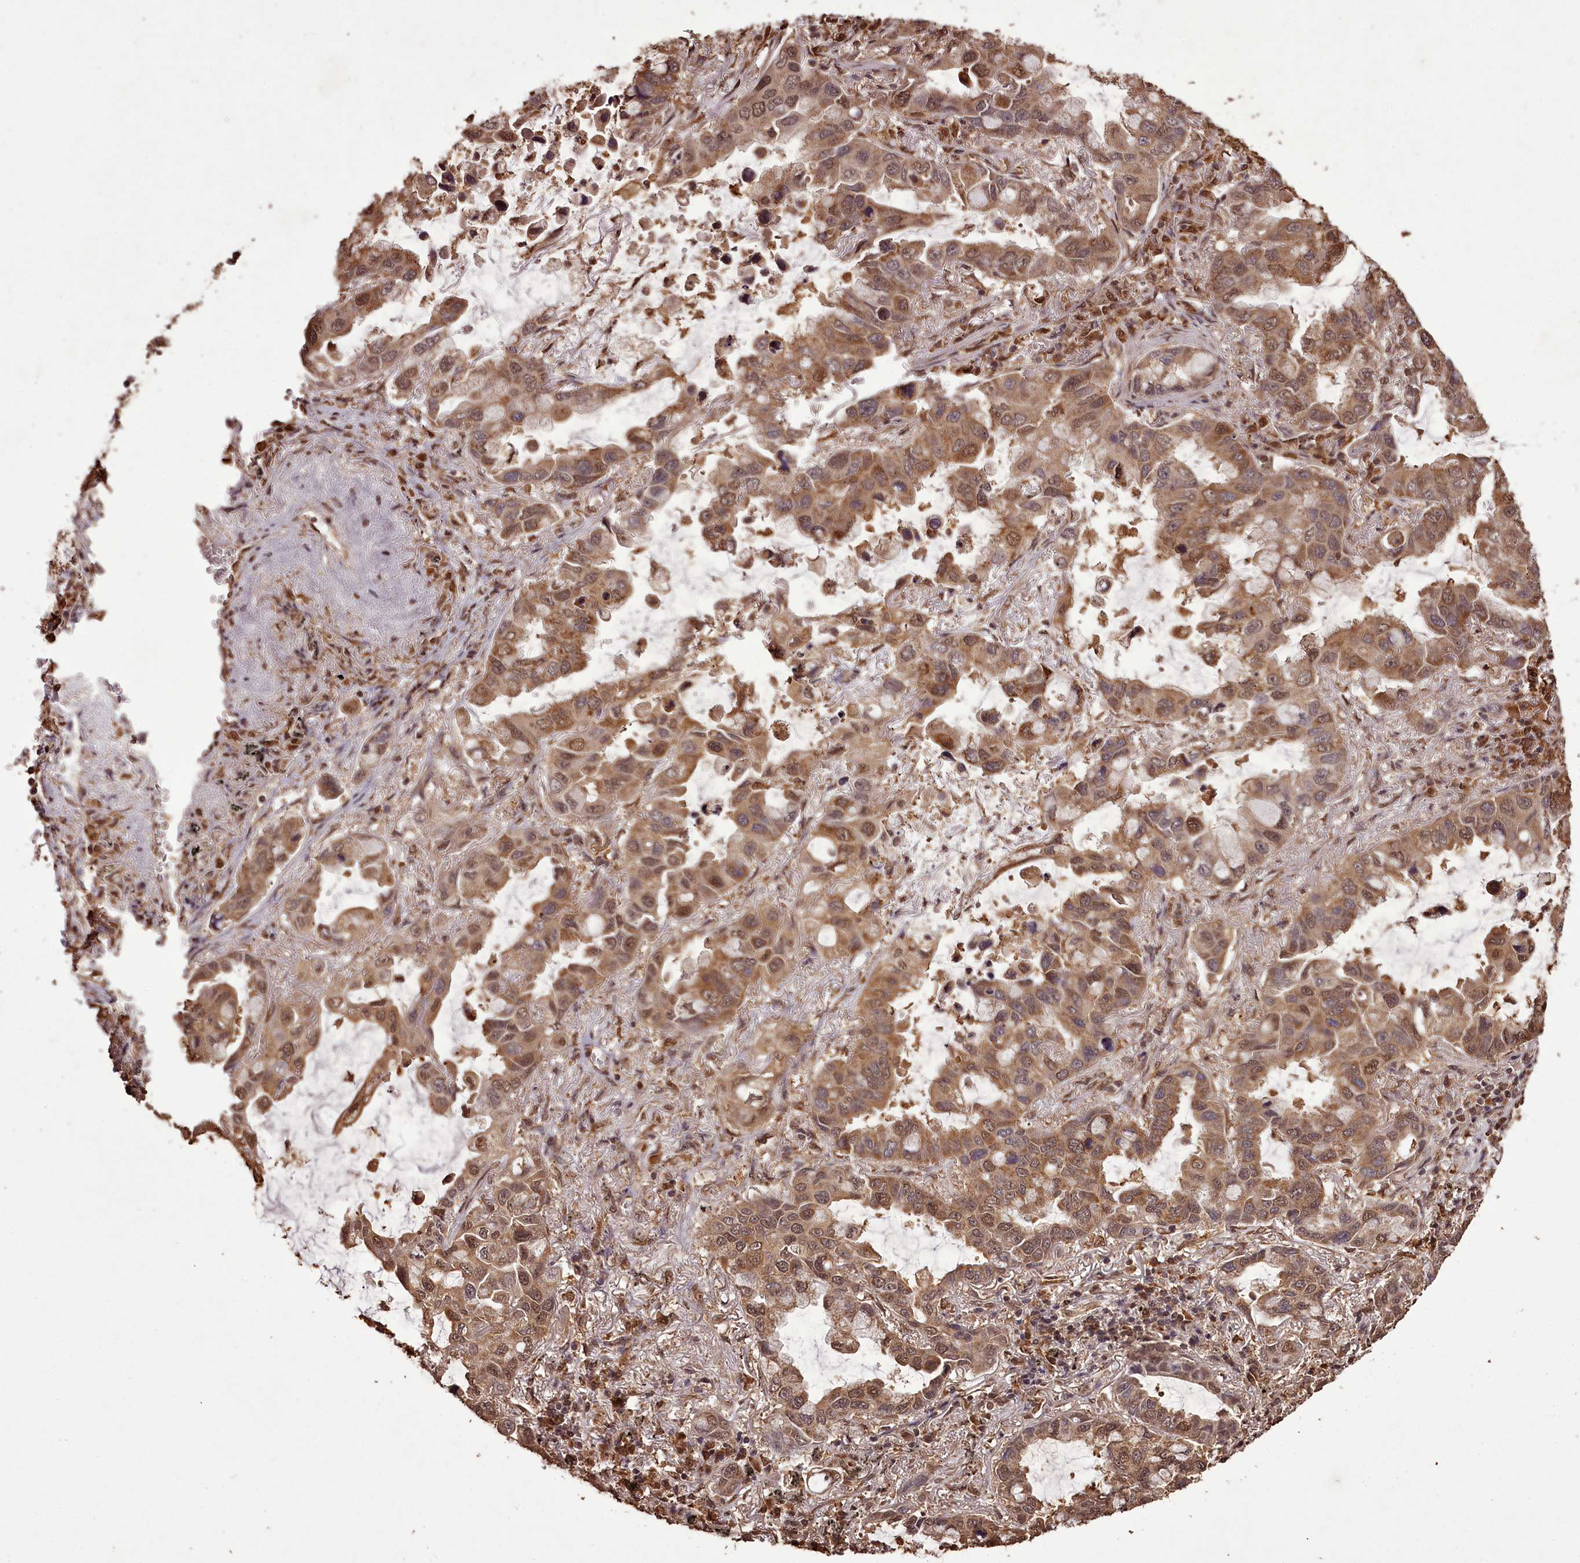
{"staining": {"intensity": "moderate", "quantity": ">75%", "location": "cytoplasmic/membranous,nuclear"}, "tissue": "lung cancer", "cell_type": "Tumor cells", "image_type": "cancer", "snomed": [{"axis": "morphology", "description": "Adenocarcinoma, NOS"}, {"axis": "topography", "description": "Lung"}], "caption": "Immunohistochemistry micrograph of lung adenocarcinoma stained for a protein (brown), which reveals medium levels of moderate cytoplasmic/membranous and nuclear positivity in approximately >75% of tumor cells.", "gene": "NPRL2", "patient": {"sex": "male", "age": 64}}